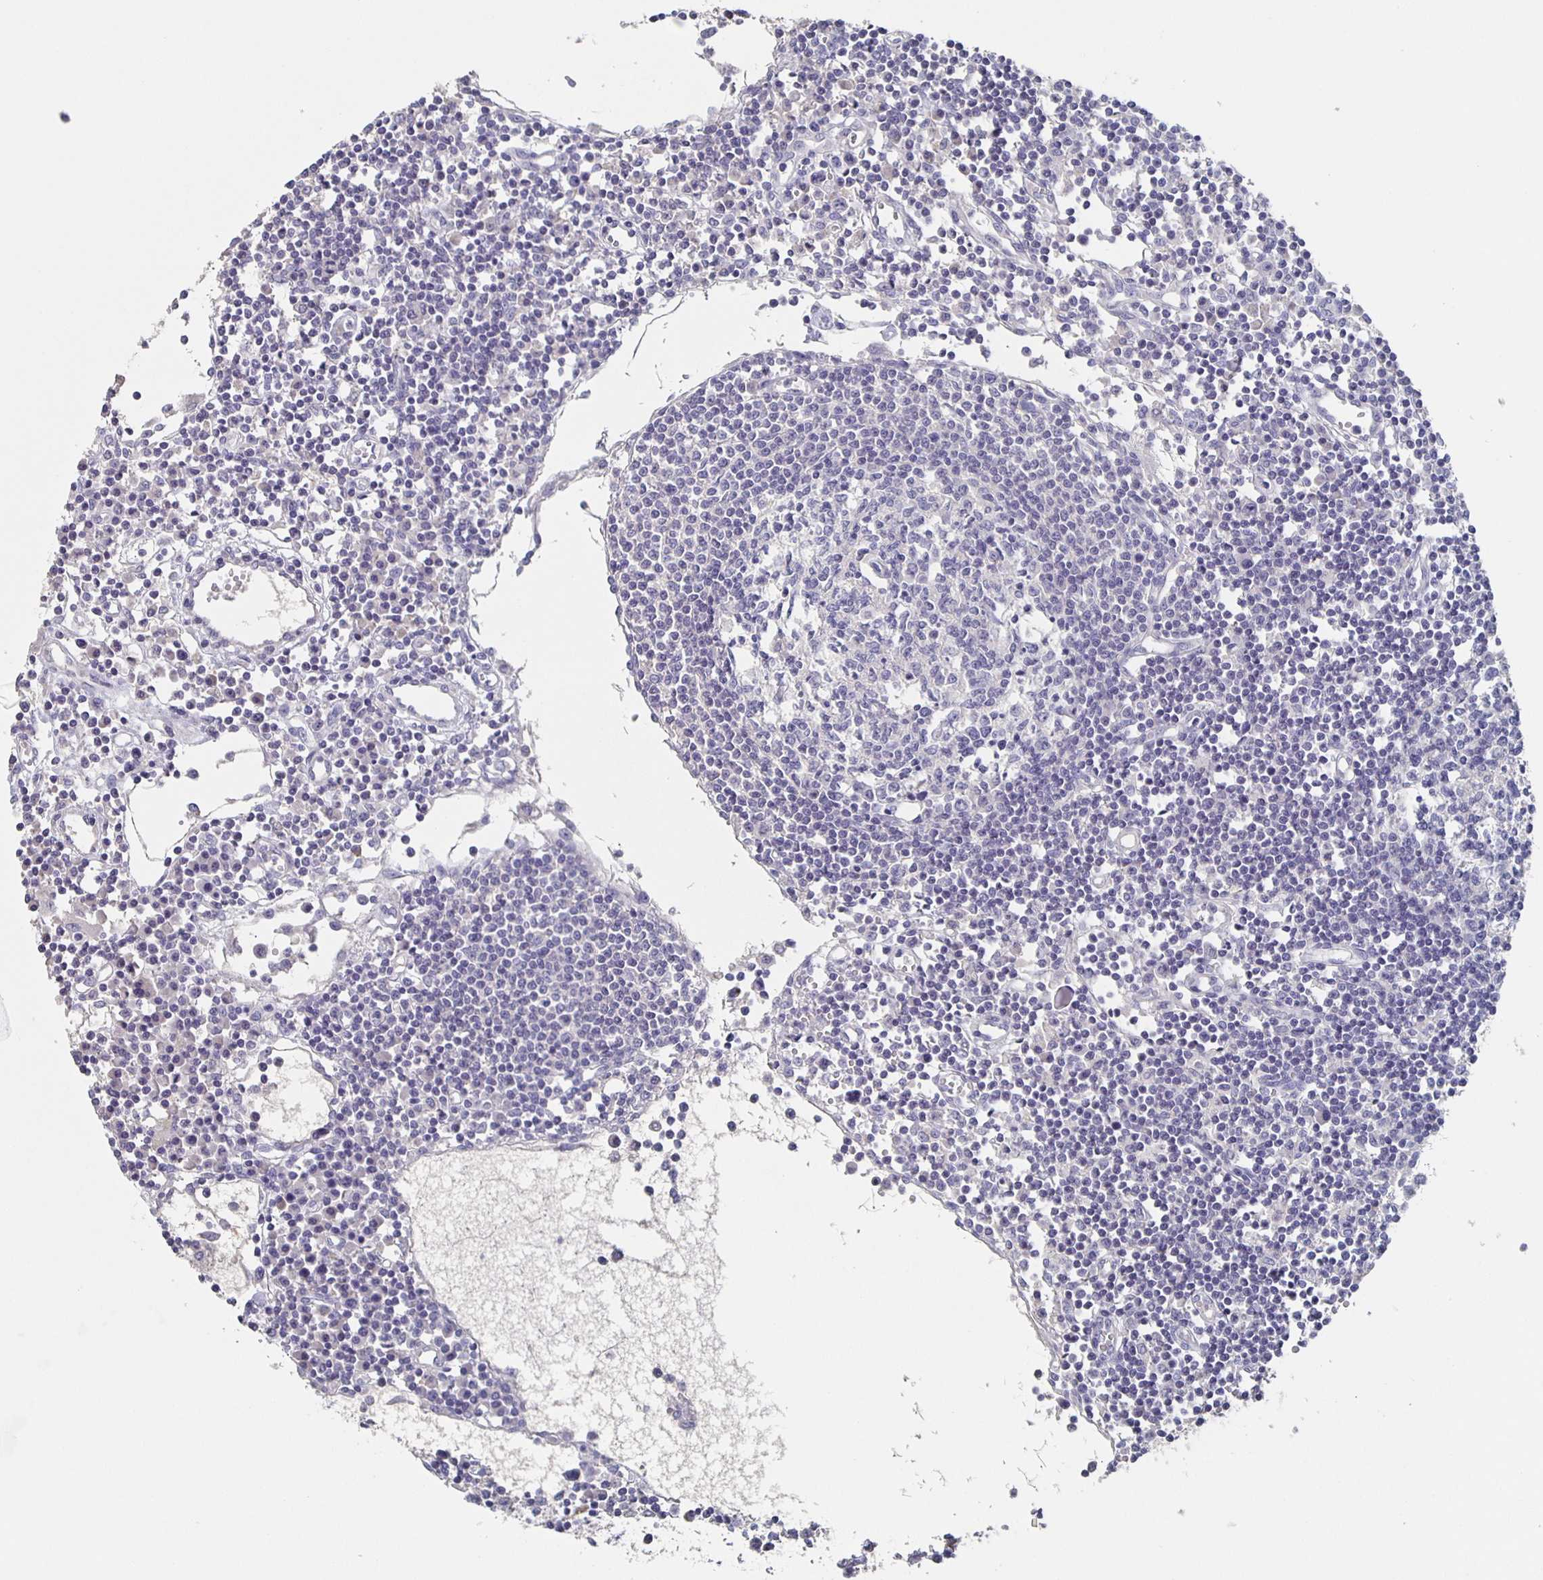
{"staining": {"intensity": "negative", "quantity": "none", "location": "none"}, "tissue": "lymph node", "cell_type": "Germinal center cells", "image_type": "normal", "snomed": [{"axis": "morphology", "description": "Normal tissue, NOS"}, {"axis": "topography", "description": "Lymph node"}], "caption": "IHC photomicrograph of unremarkable lymph node: lymph node stained with DAB shows no significant protein expression in germinal center cells.", "gene": "CACNA2D2", "patient": {"sex": "female", "age": 78}}